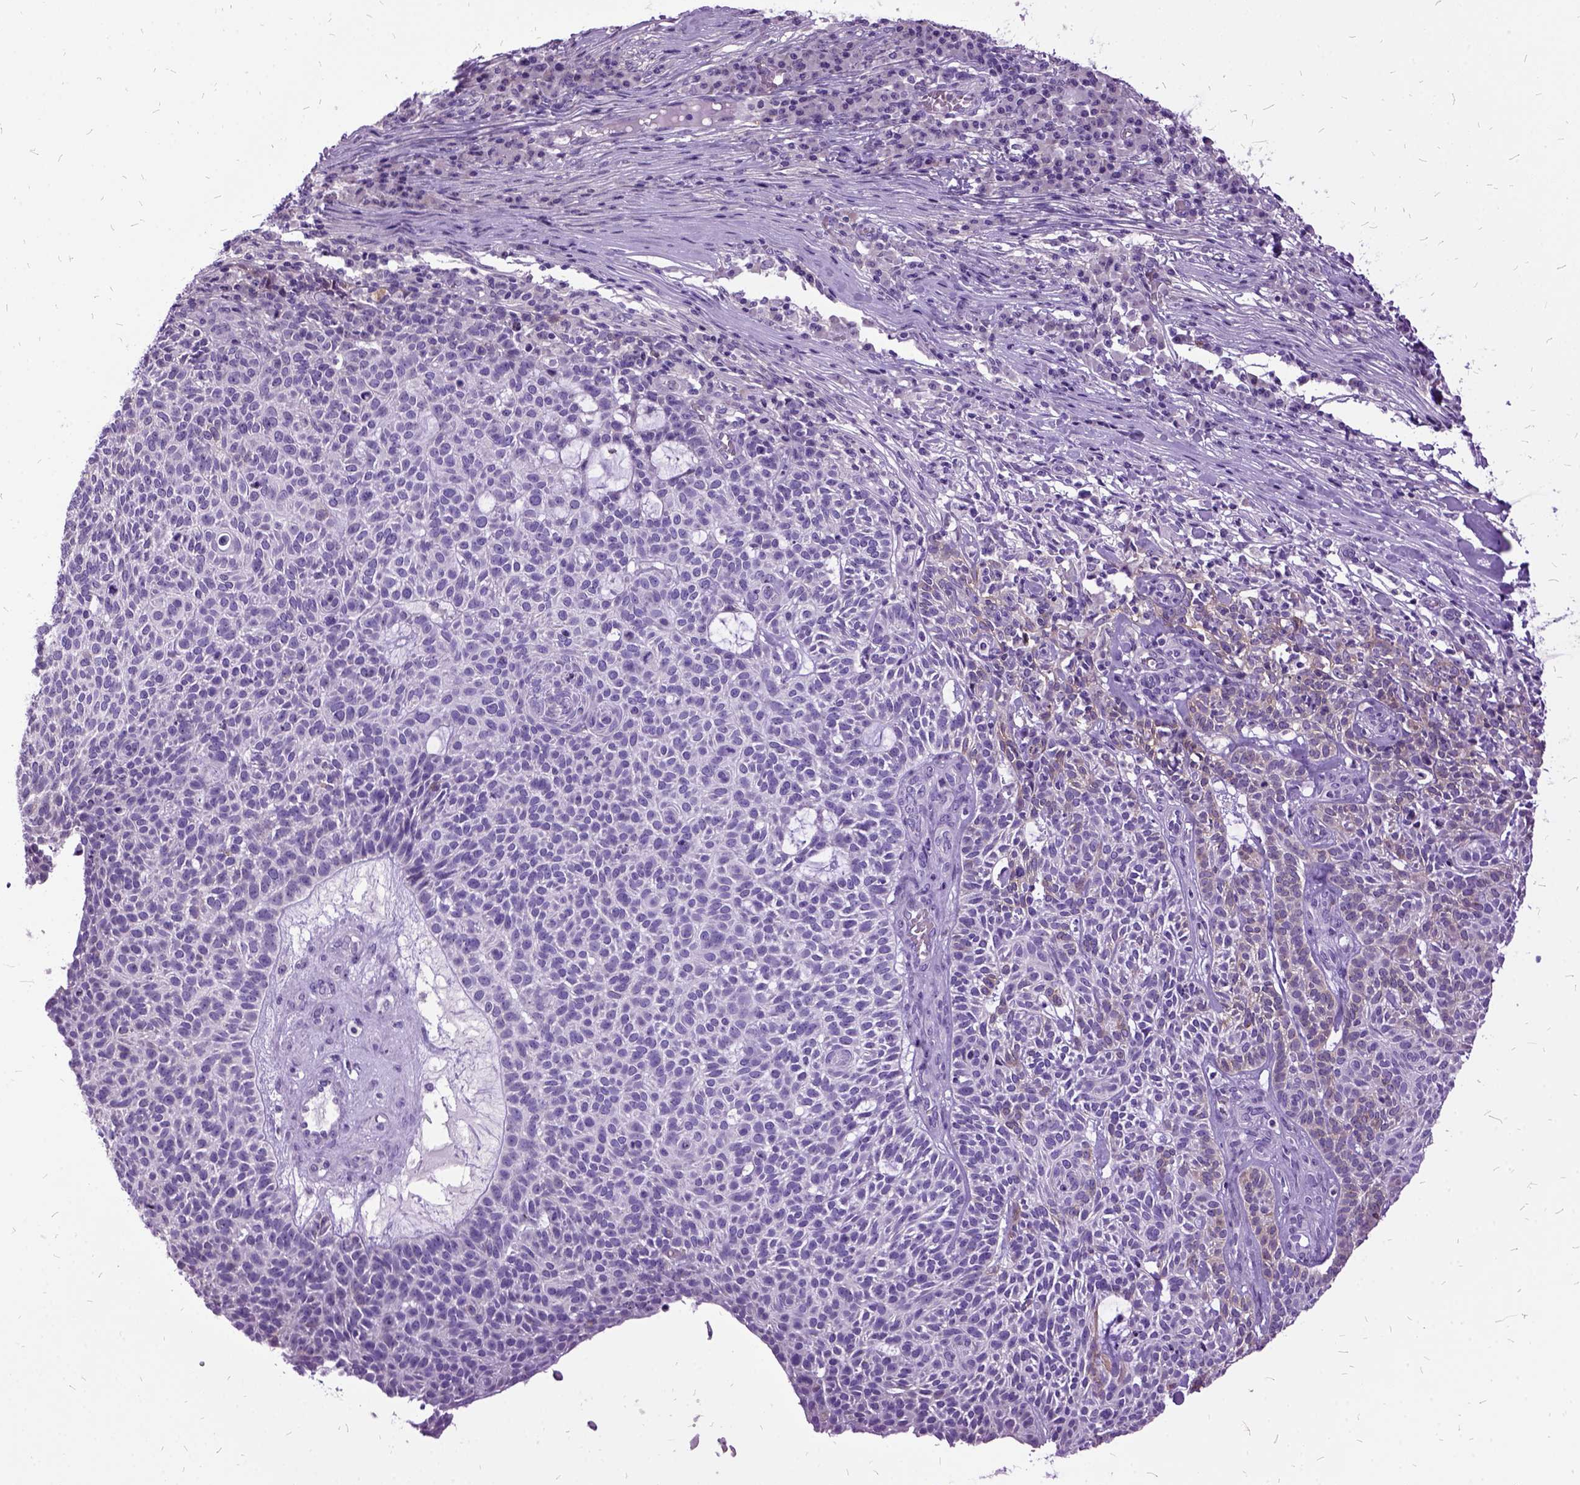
{"staining": {"intensity": "negative", "quantity": "none", "location": "none"}, "tissue": "skin cancer", "cell_type": "Tumor cells", "image_type": "cancer", "snomed": [{"axis": "morphology", "description": "Squamous cell carcinoma, NOS"}, {"axis": "topography", "description": "Skin"}], "caption": "Micrograph shows no significant protein expression in tumor cells of skin cancer (squamous cell carcinoma).", "gene": "MME", "patient": {"sex": "female", "age": 90}}